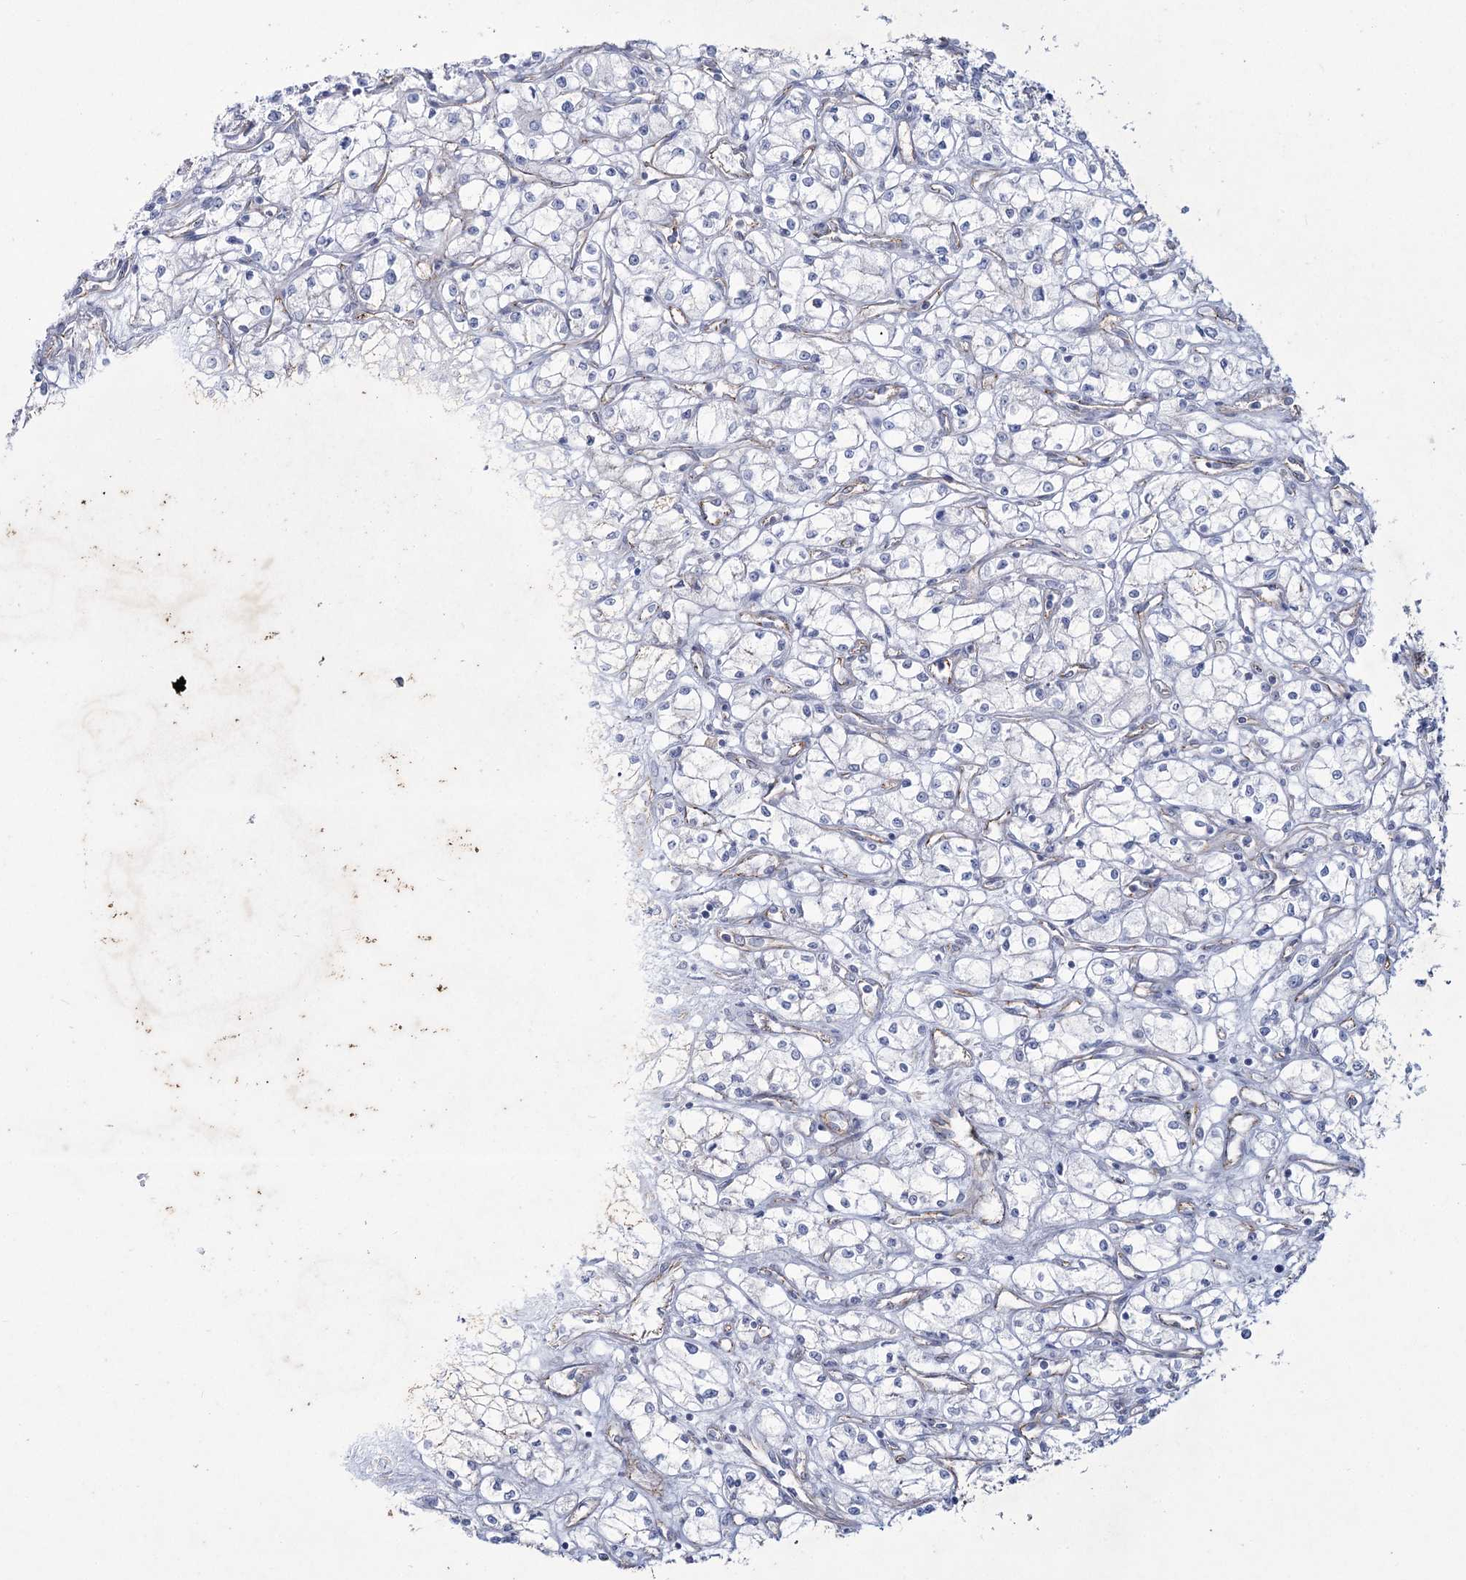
{"staining": {"intensity": "negative", "quantity": "none", "location": "none"}, "tissue": "renal cancer", "cell_type": "Tumor cells", "image_type": "cancer", "snomed": [{"axis": "morphology", "description": "Adenocarcinoma, NOS"}, {"axis": "topography", "description": "Kidney"}], "caption": "IHC image of human renal cancer (adenocarcinoma) stained for a protein (brown), which reveals no expression in tumor cells.", "gene": "LDLRAD3", "patient": {"sex": "male", "age": 59}}